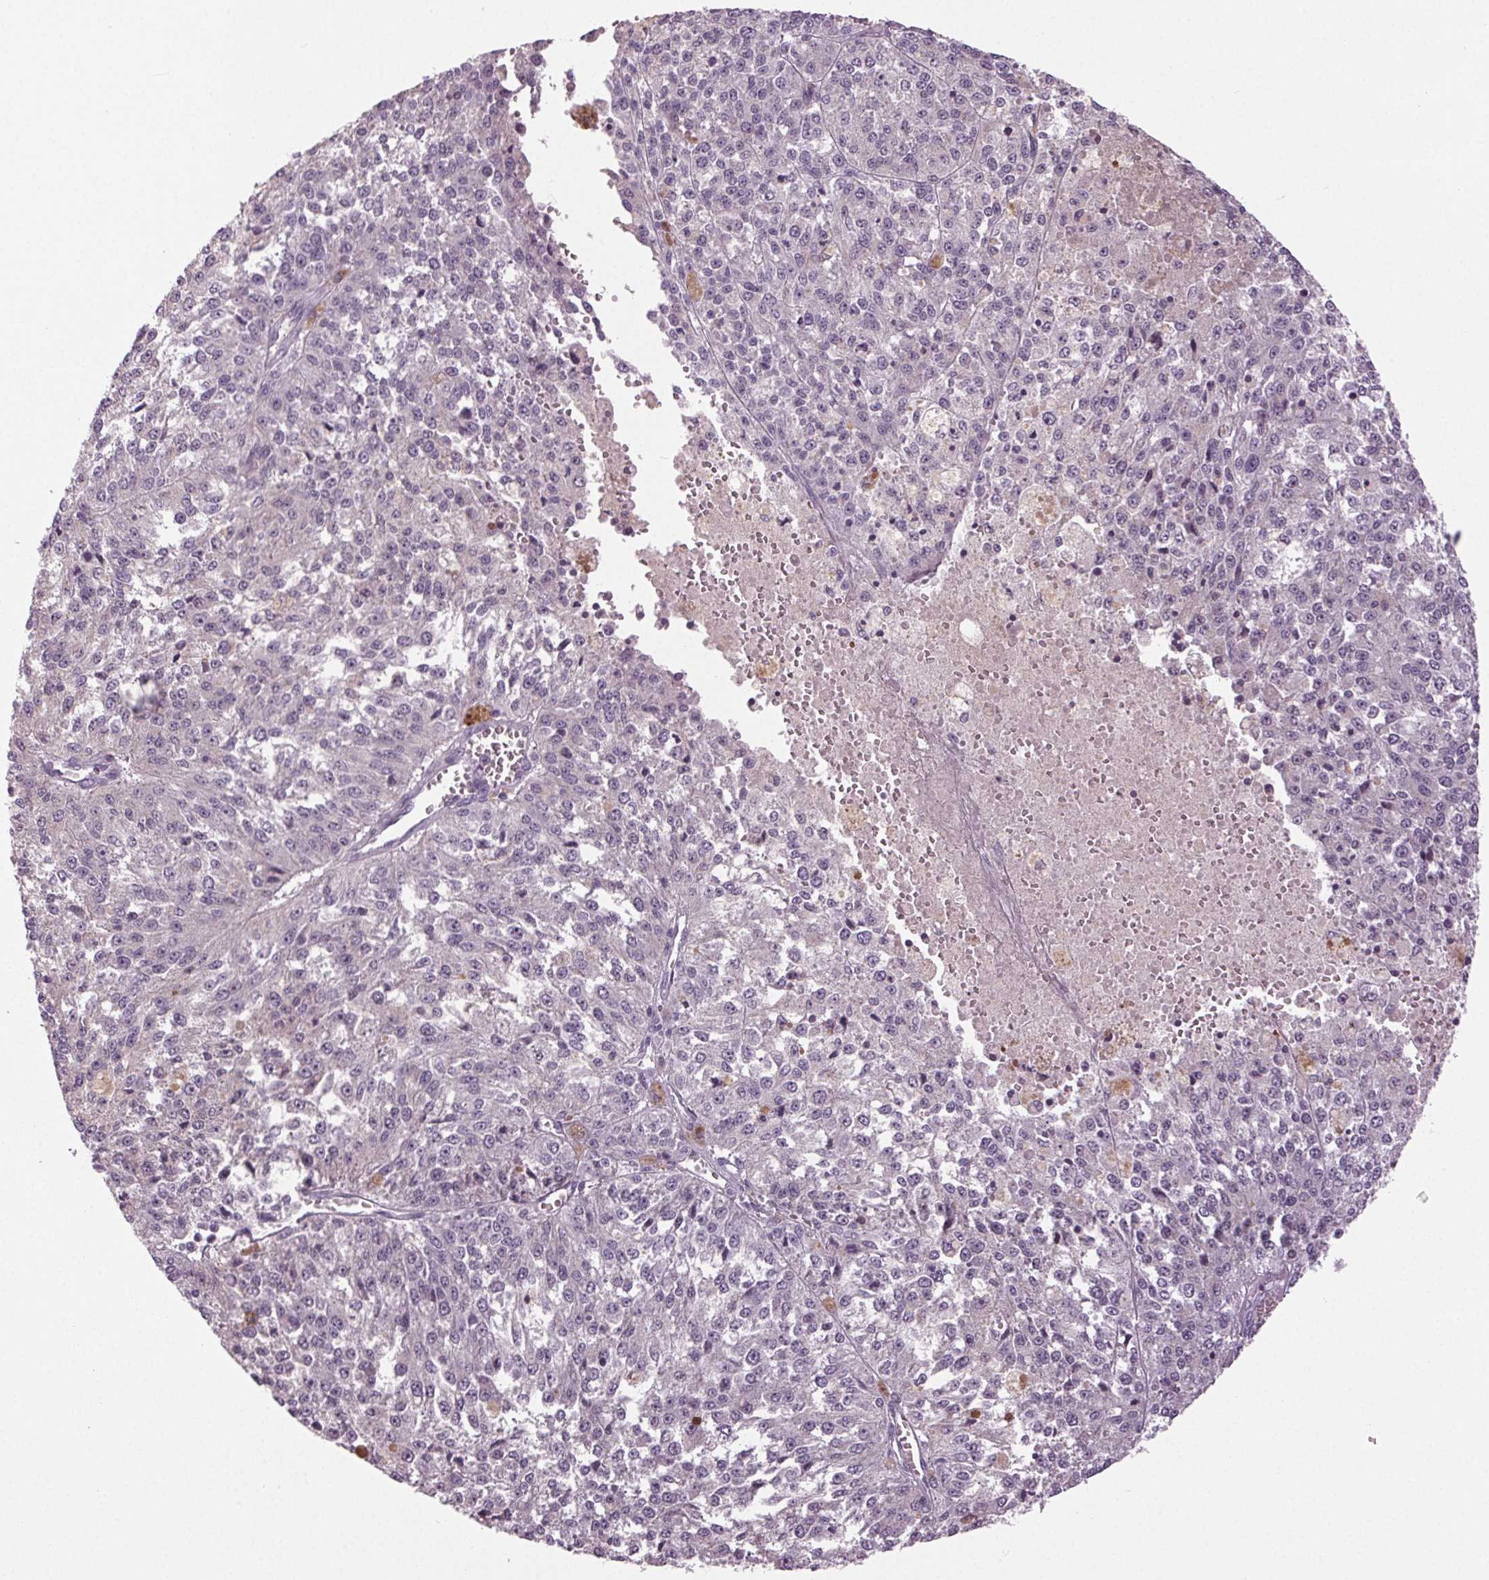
{"staining": {"intensity": "negative", "quantity": "none", "location": "none"}, "tissue": "melanoma", "cell_type": "Tumor cells", "image_type": "cancer", "snomed": [{"axis": "morphology", "description": "Malignant melanoma, Metastatic site"}, {"axis": "topography", "description": "Lymph node"}], "caption": "DAB (3,3'-diaminobenzidine) immunohistochemical staining of melanoma demonstrates no significant positivity in tumor cells.", "gene": "DNAH12", "patient": {"sex": "female", "age": 64}}